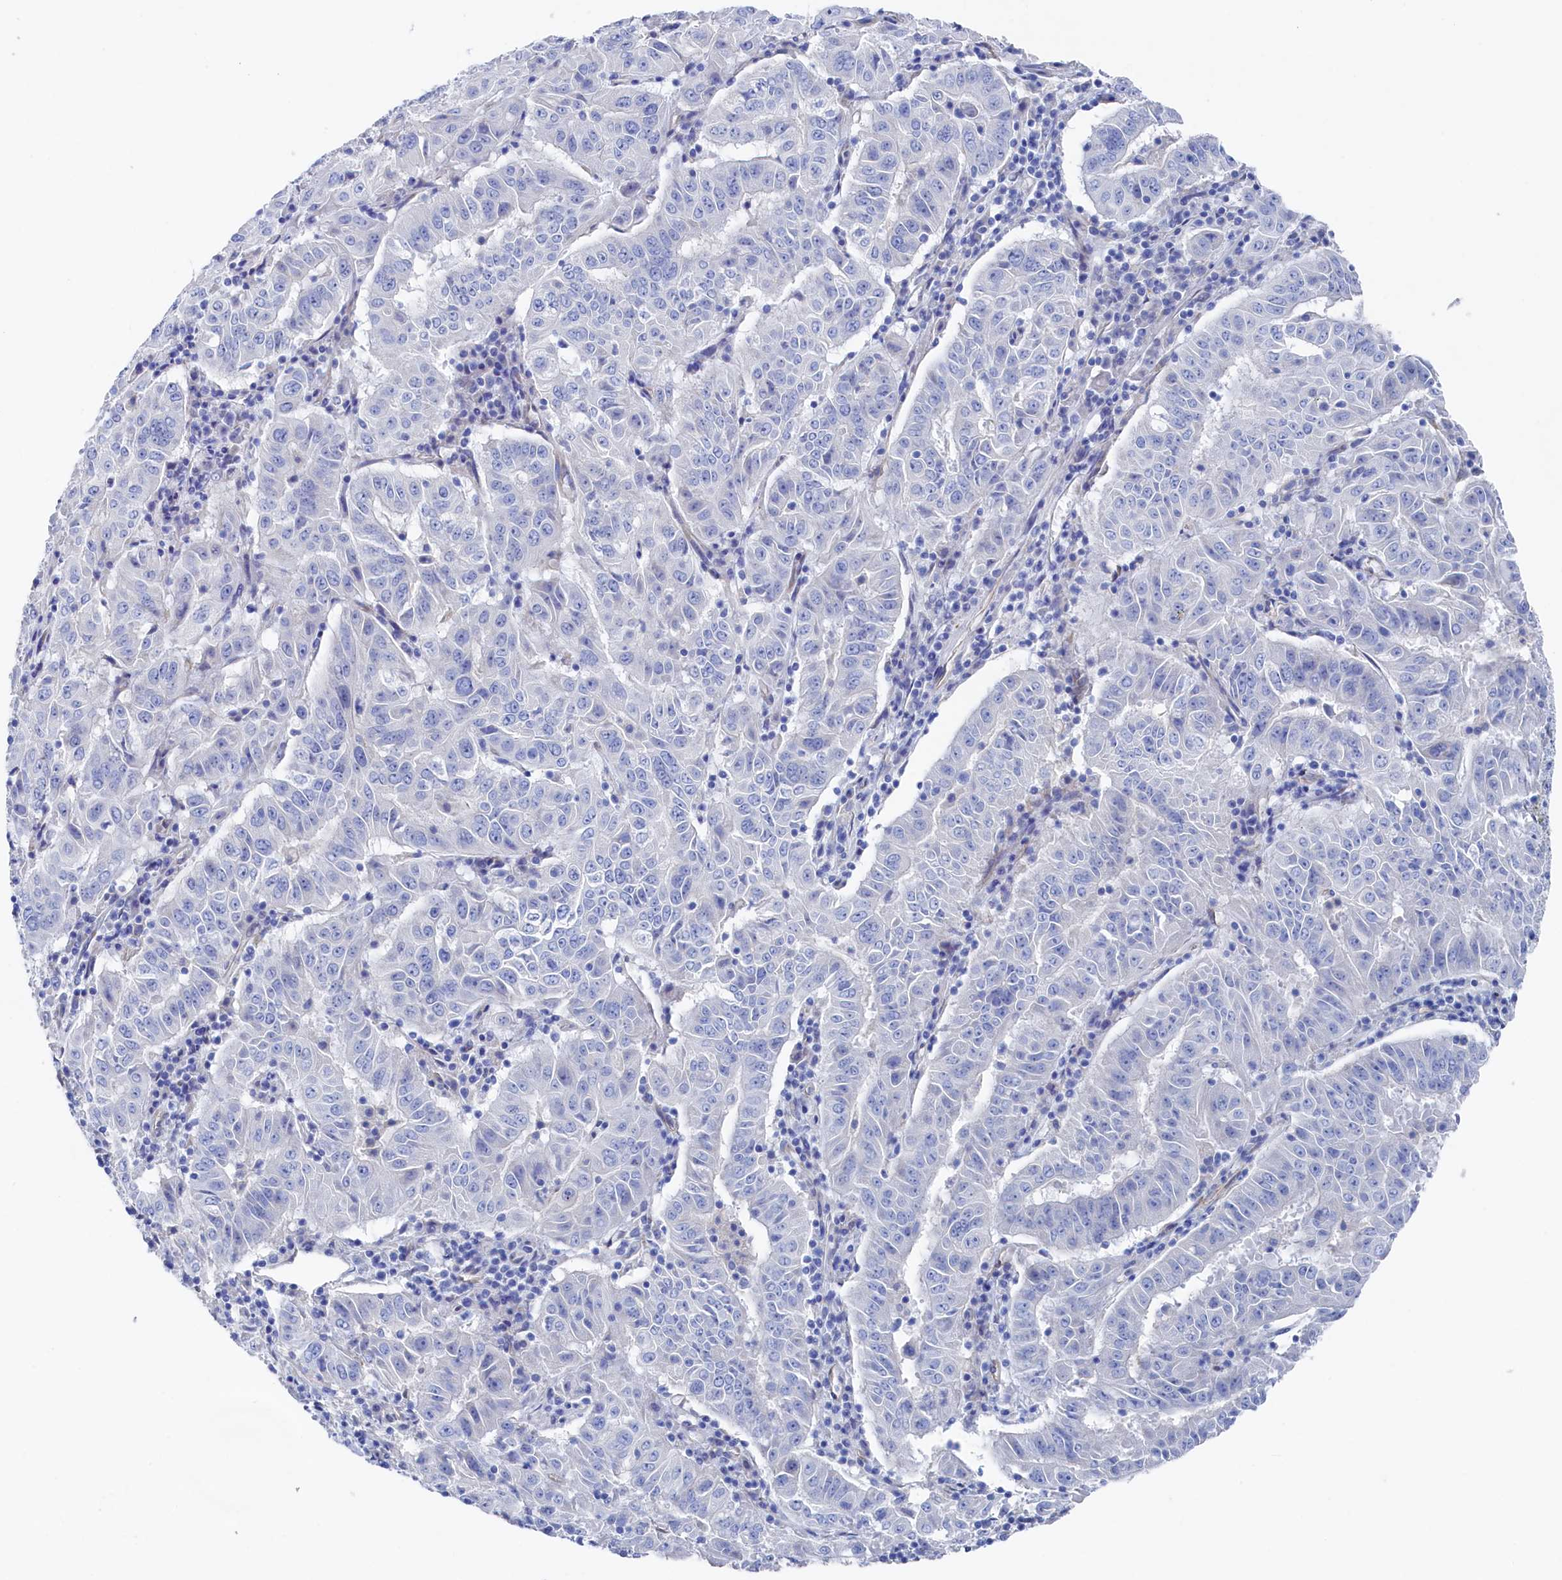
{"staining": {"intensity": "negative", "quantity": "none", "location": "none"}, "tissue": "pancreatic cancer", "cell_type": "Tumor cells", "image_type": "cancer", "snomed": [{"axis": "morphology", "description": "Adenocarcinoma, NOS"}, {"axis": "topography", "description": "Pancreas"}], "caption": "Histopathology image shows no significant protein staining in tumor cells of pancreatic cancer. (Immunohistochemistry (ihc), brightfield microscopy, high magnification).", "gene": "TMOD2", "patient": {"sex": "male", "age": 63}}